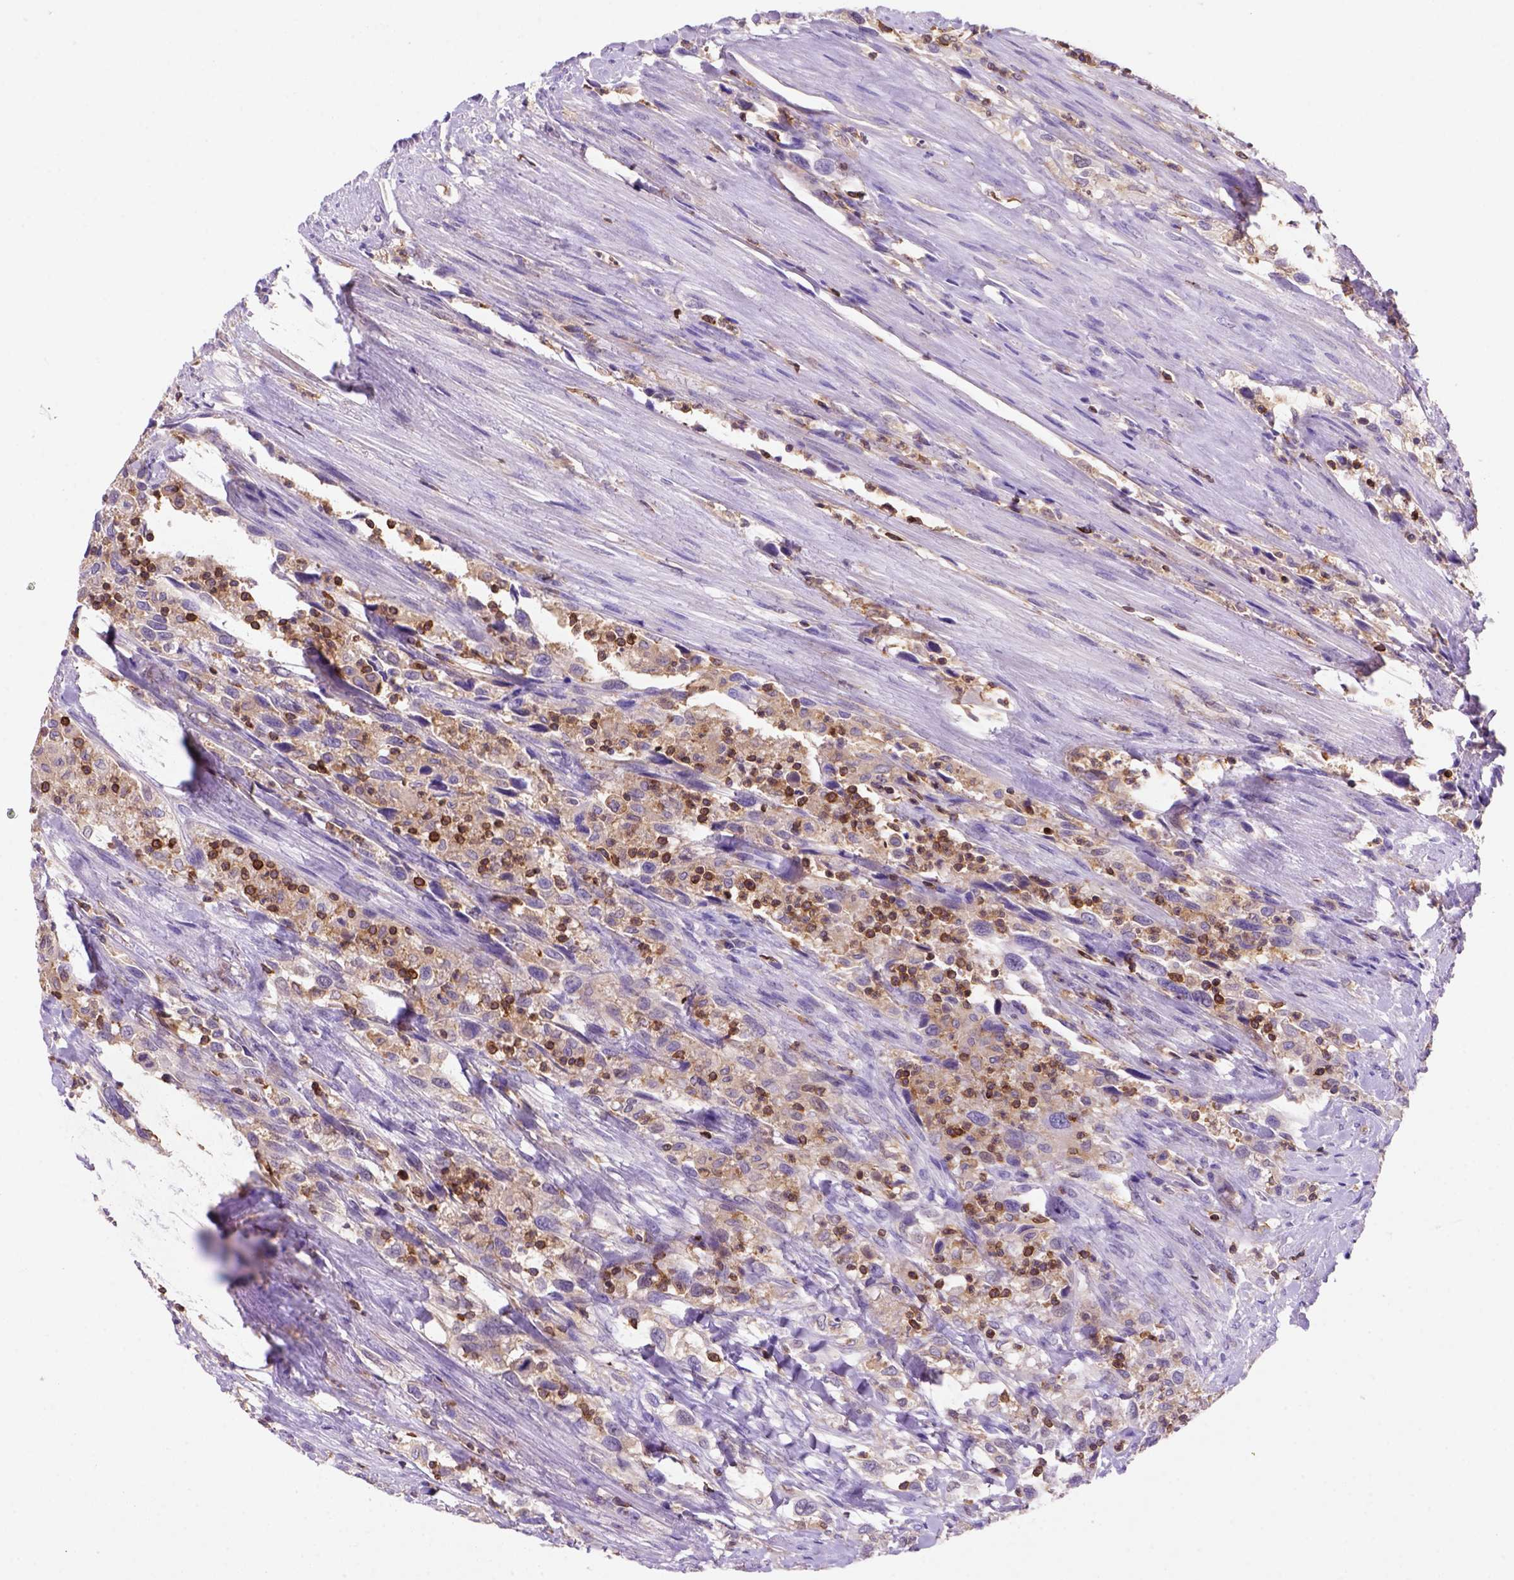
{"staining": {"intensity": "negative", "quantity": "none", "location": "none"}, "tissue": "urothelial cancer", "cell_type": "Tumor cells", "image_type": "cancer", "snomed": [{"axis": "morphology", "description": "Urothelial carcinoma, NOS"}, {"axis": "morphology", "description": "Urothelial carcinoma, High grade"}, {"axis": "topography", "description": "Urinary bladder"}], "caption": "Immunohistochemical staining of human transitional cell carcinoma shows no significant staining in tumor cells.", "gene": "INPP5D", "patient": {"sex": "female", "age": 64}}